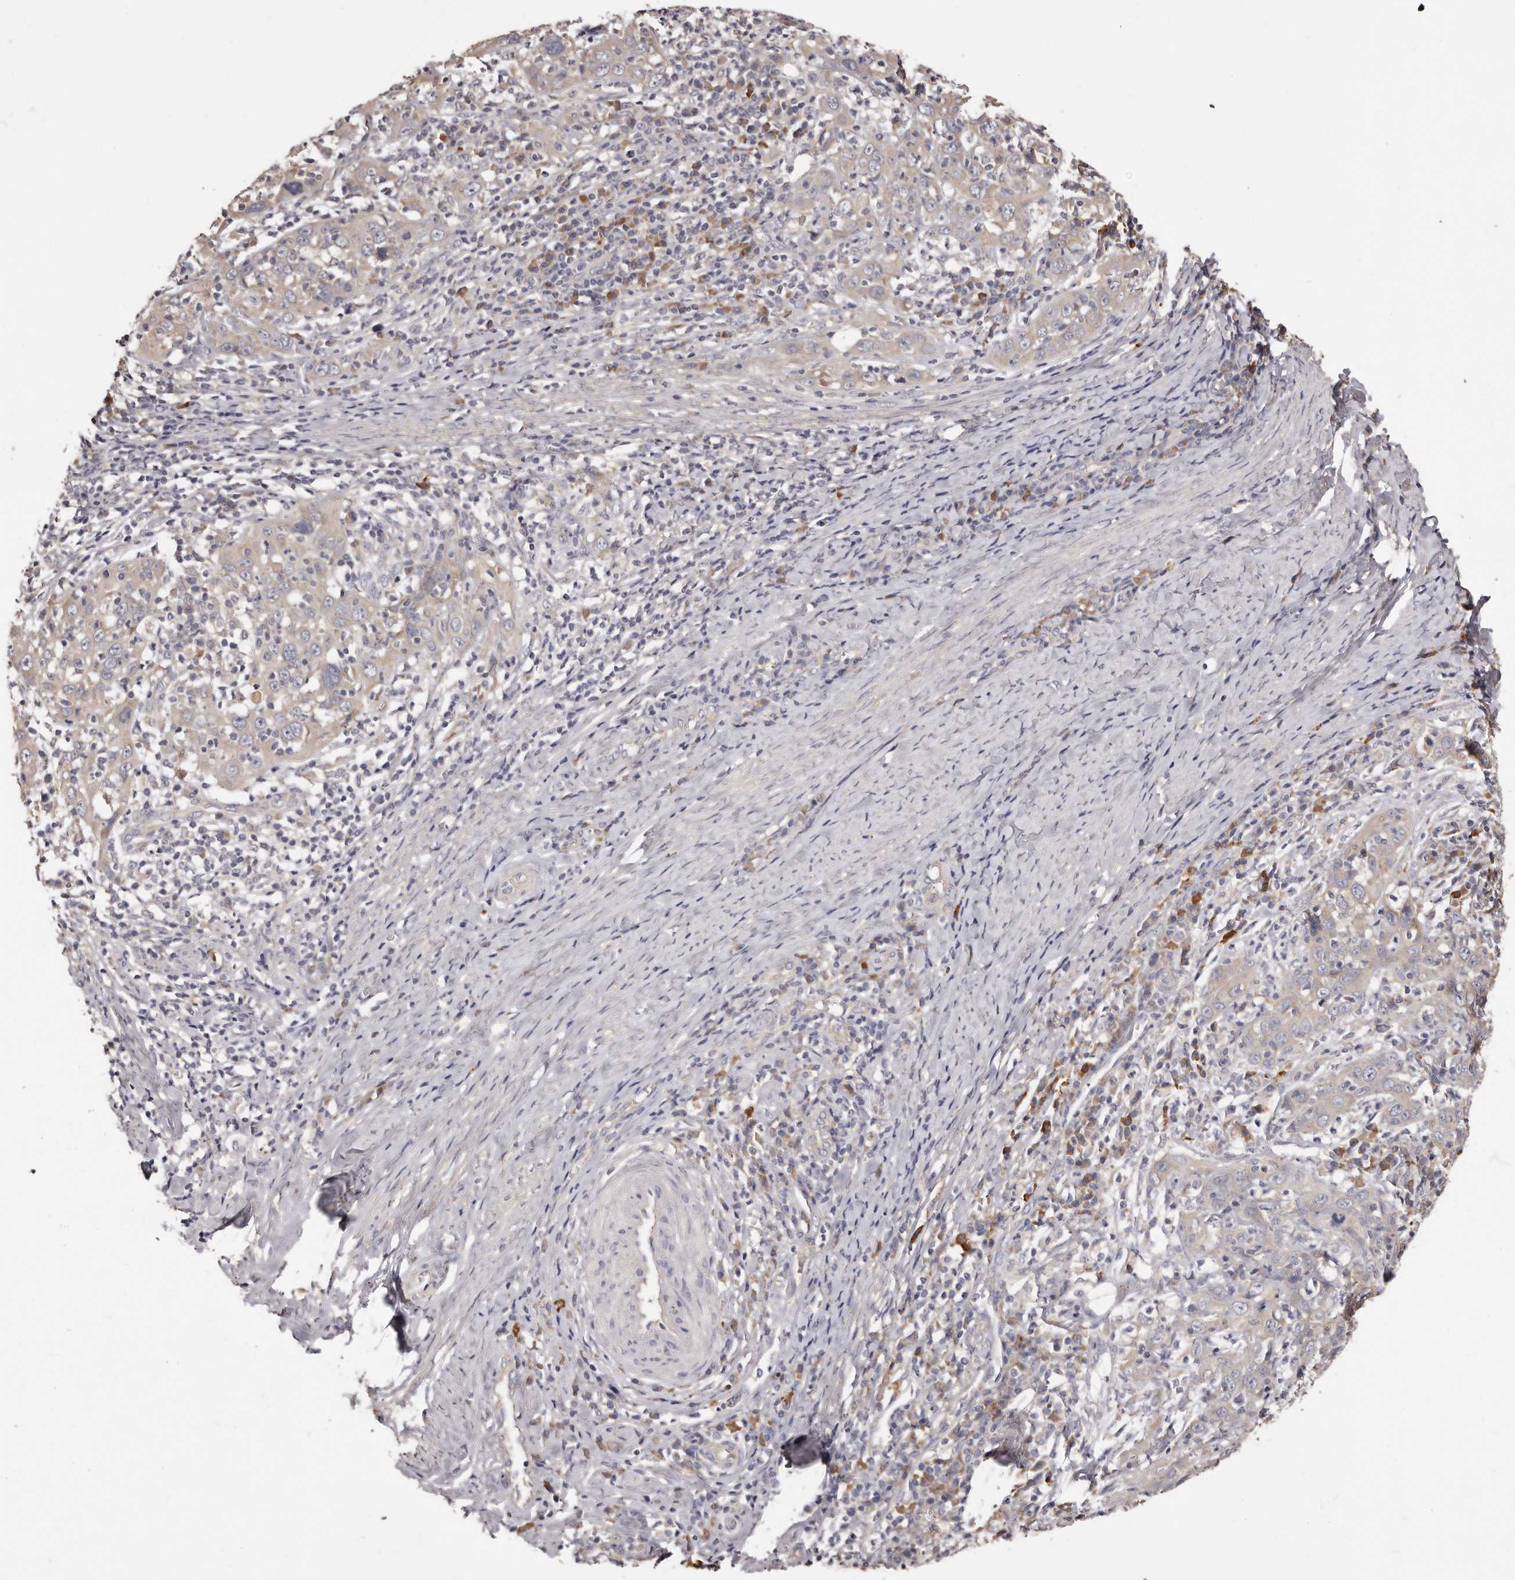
{"staining": {"intensity": "negative", "quantity": "none", "location": "none"}, "tissue": "cervical cancer", "cell_type": "Tumor cells", "image_type": "cancer", "snomed": [{"axis": "morphology", "description": "Squamous cell carcinoma, NOS"}, {"axis": "topography", "description": "Cervix"}], "caption": "IHC photomicrograph of neoplastic tissue: human cervical cancer (squamous cell carcinoma) stained with DAB reveals no significant protein staining in tumor cells.", "gene": "ETNK1", "patient": {"sex": "female", "age": 46}}